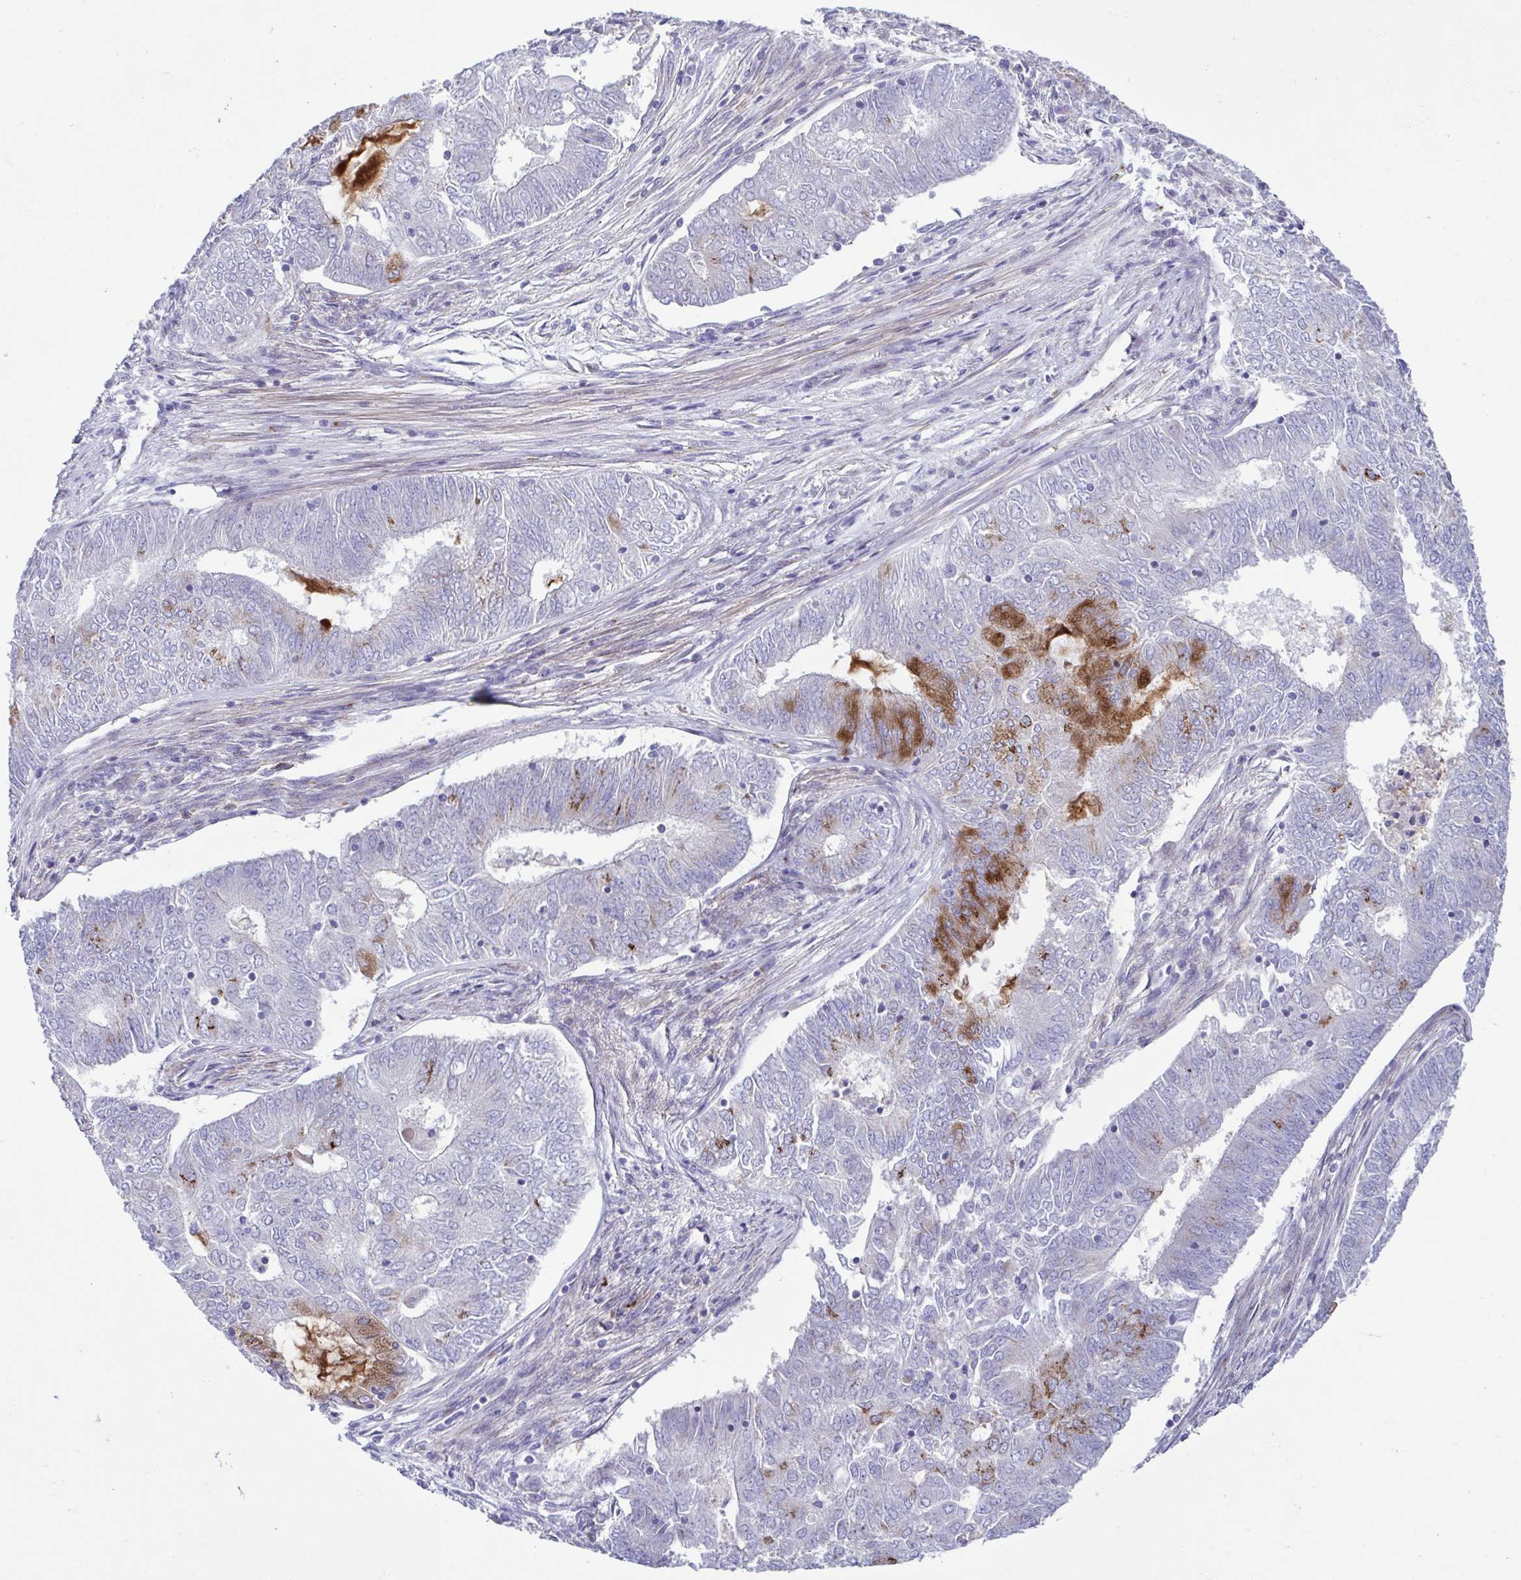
{"staining": {"intensity": "strong", "quantity": "25%-75%", "location": "cytoplasmic/membranous"}, "tissue": "endometrial cancer", "cell_type": "Tumor cells", "image_type": "cancer", "snomed": [{"axis": "morphology", "description": "Adenocarcinoma, NOS"}, {"axis": "topography", "description": "Endometrium"}], "caption": "DAB immunohistochemical staining of endometrial adenocarcinoma shows strong cytoplasmic/membranous protein positivity in approximately 25%-75% of tumor cells. (brown staining indicates protein expression, while blue staining denotes nuclei).", "gene": "COL17A1", "patient": {"sex": "female", "age": 62}}